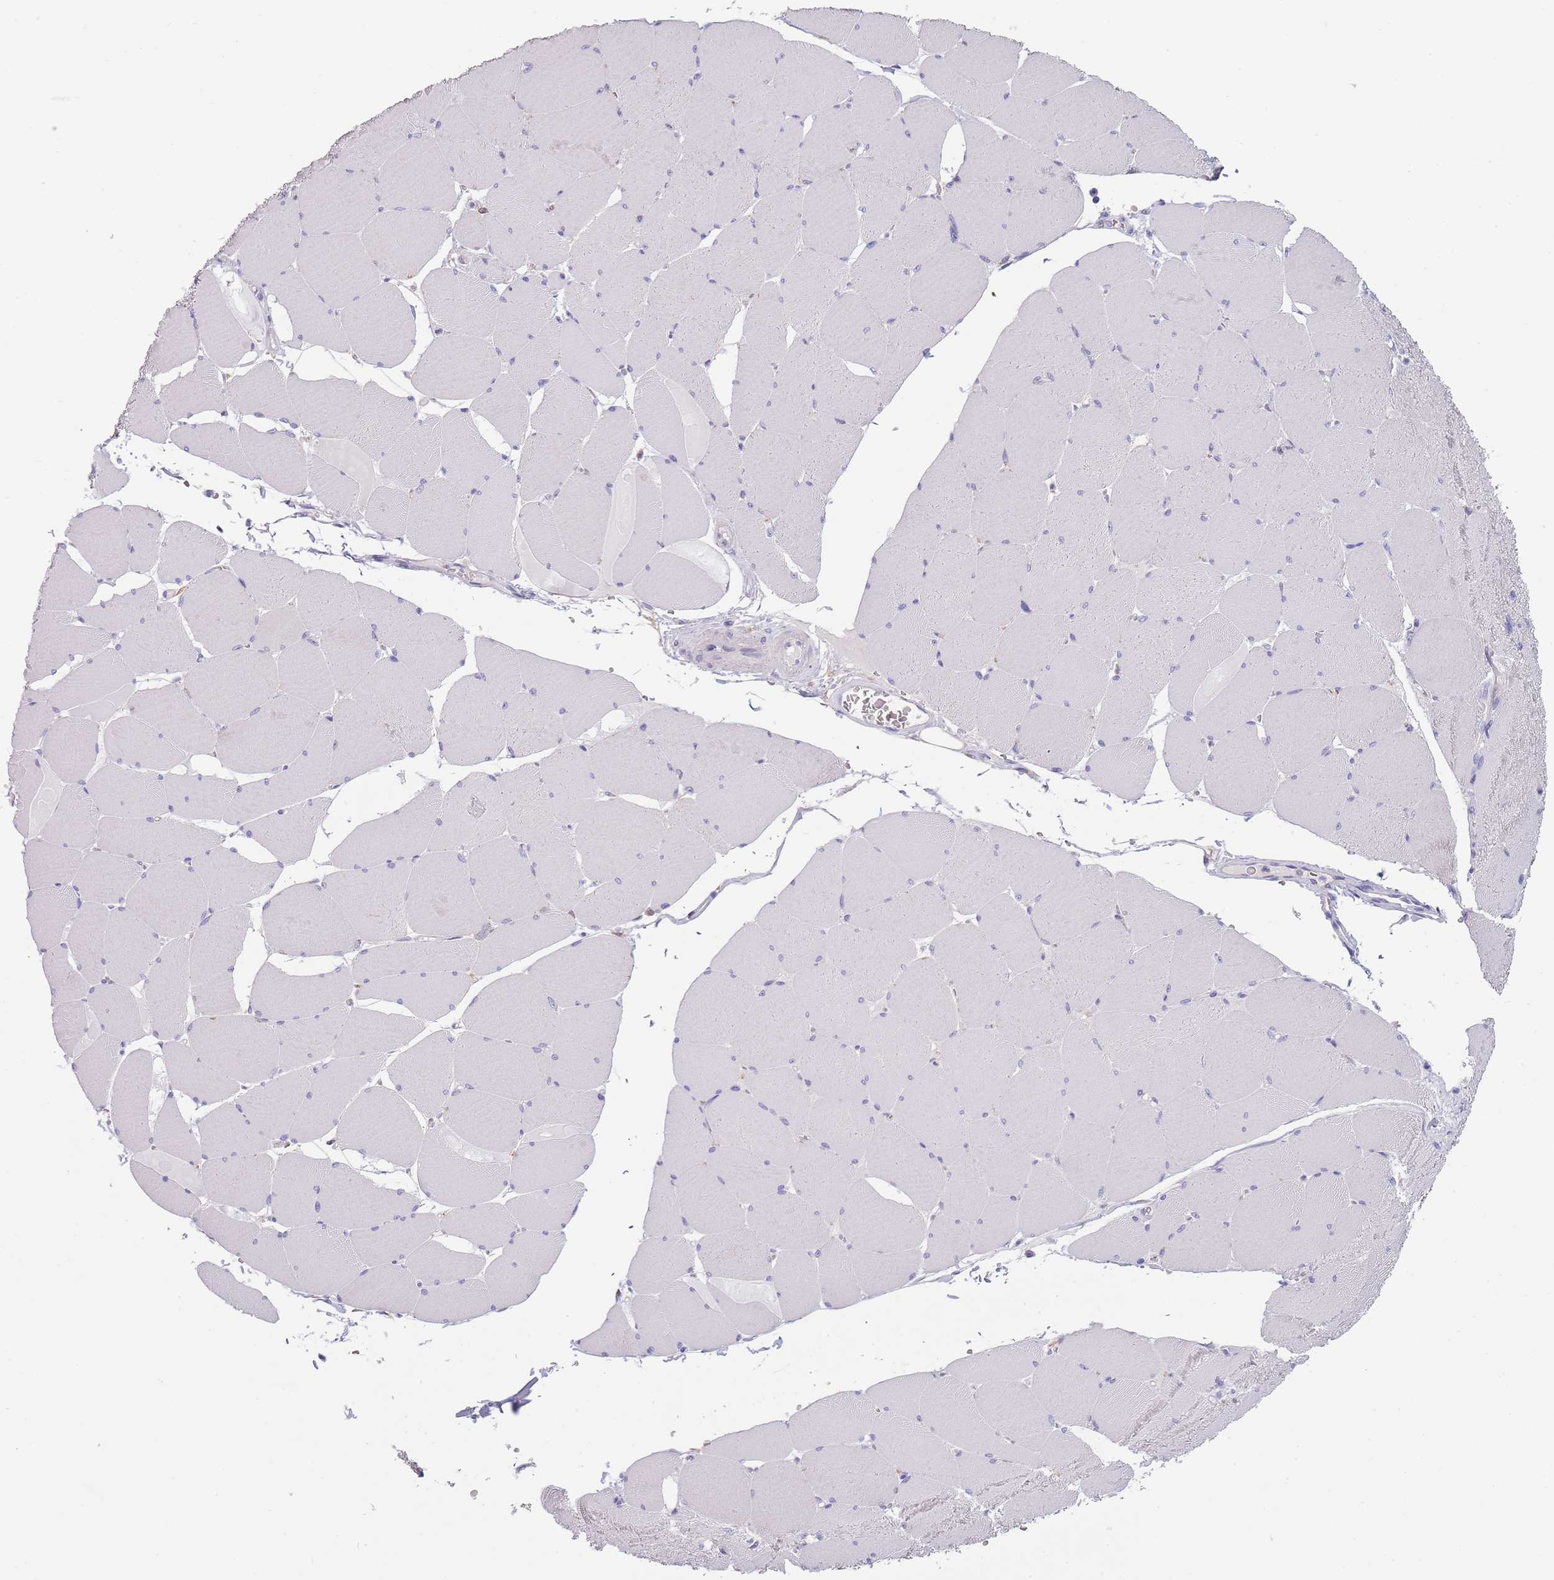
{"staining": {"intensity": "negative", "quantity": "none", "location": "none"}, "tissue": "skeletal muscle", "cell_type": "Myocytes", "image_type": "normal", "snomed": [{"axis": "morphology", "description": "Normal tissue, NOS"}, {"axis": "topography", "description": "Skeletal muscle"}, {"axis": "topography", "description": "Head-Neck"}], "caption": "High magnification brightfield microscopy of normal skeletal muscle stained with DAB (3,3'-diaminobenzidine) (brown) and counterstained with hematoxylin (blue): myocytes show no significant positivity. (DAB immunohistochemistry (IHC) visualized using brightfield microscopy, high magnification).", "gene": "MAN1C1", "patient": {"sex": "male", "age": 66}}